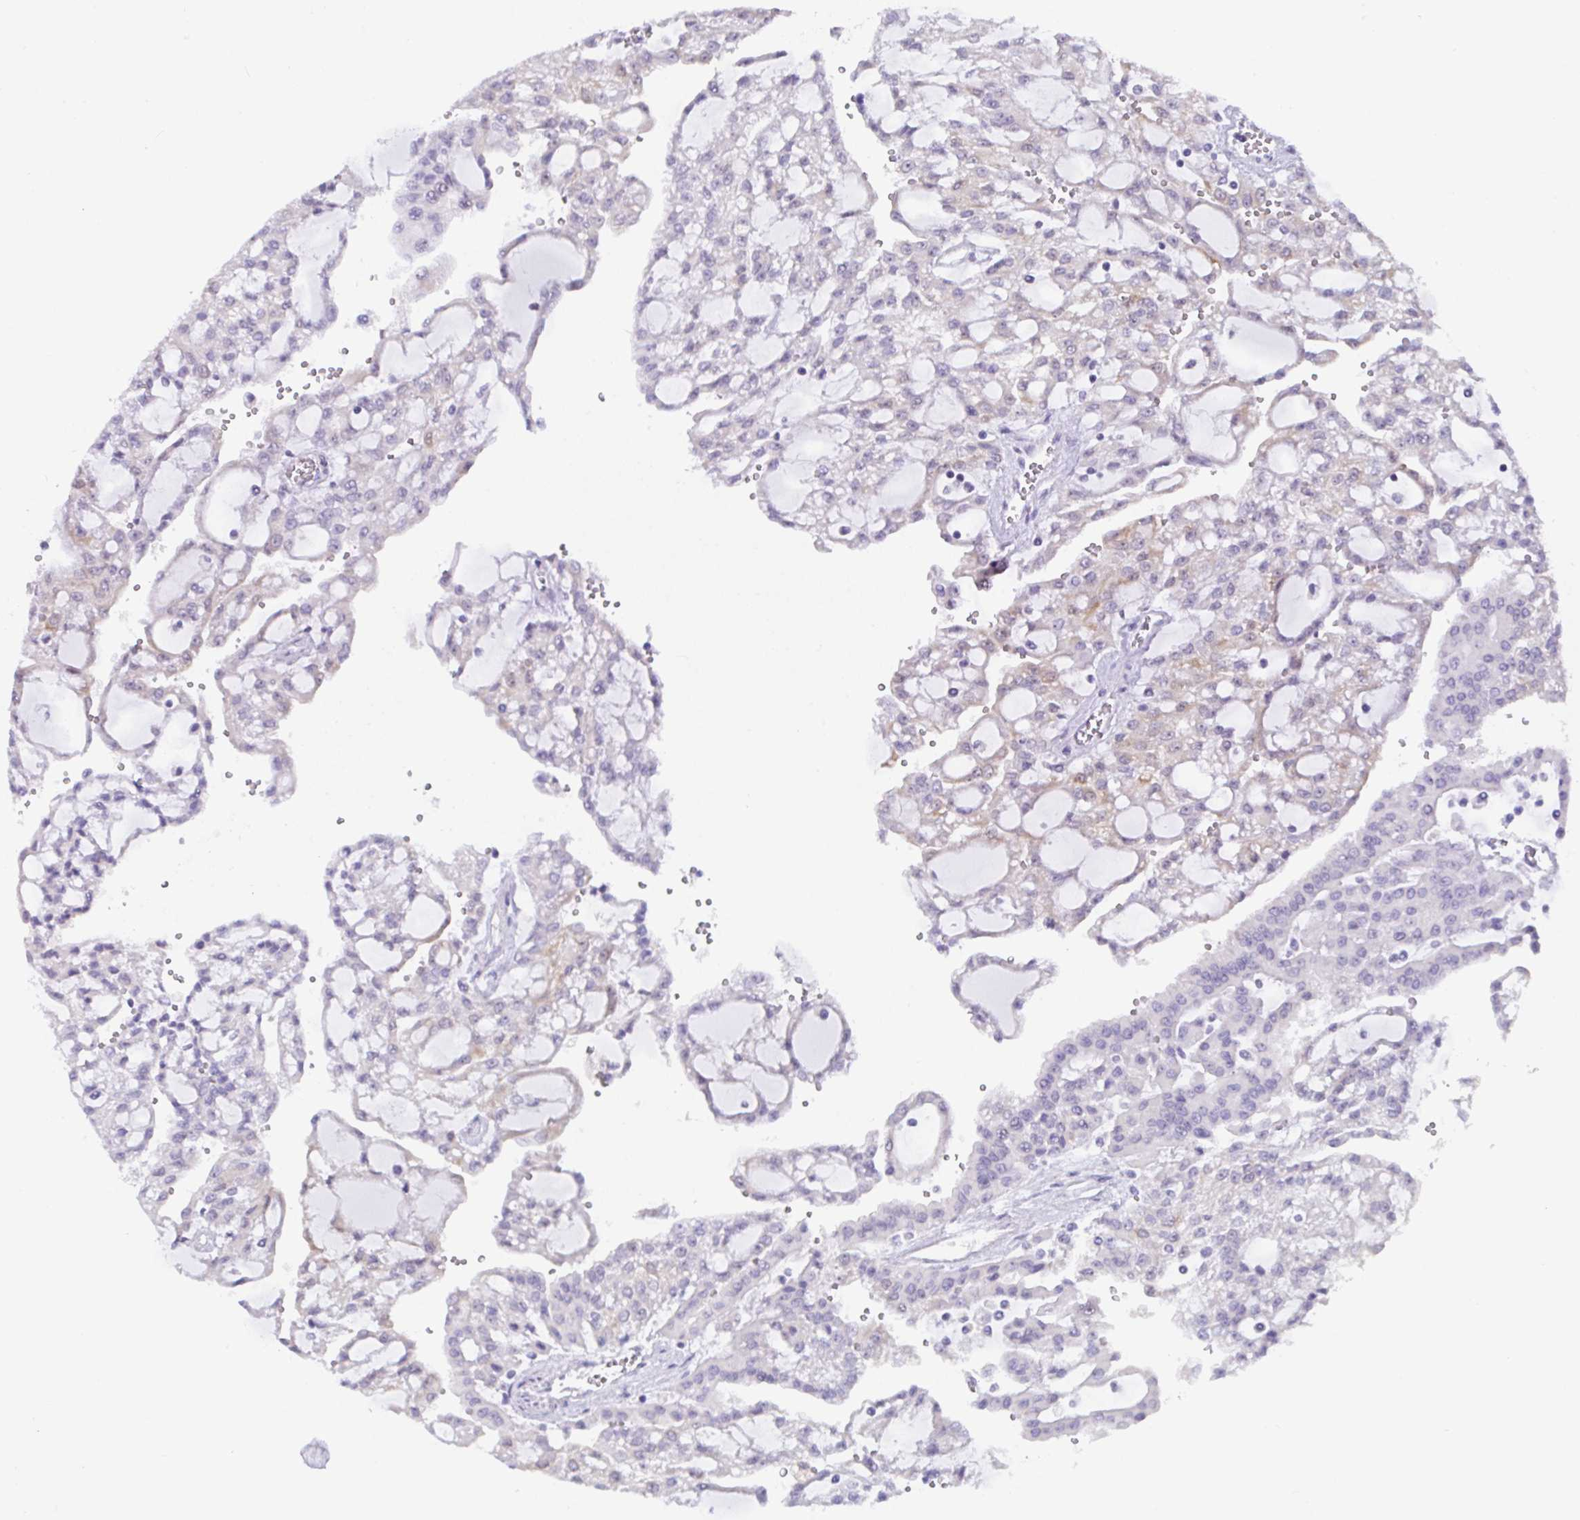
{"staining": {"intensity": "negative", "quantity": "none", "location": "none"}, "tissue": "renal cancer", "cell_type": "Tumor cells", "image_type": "cancer", "snomed": [{"axis": "morphology", "description": "Adenocarcinoma, NOS"}, {"axis": "topography", "description": "Kidney"}], "caption": "The micrograph demonstrates no staining of tumor cells in renal adenocarcinoma.", "gene": "USP35", "patient": {"sex": "male", "age": 63}}